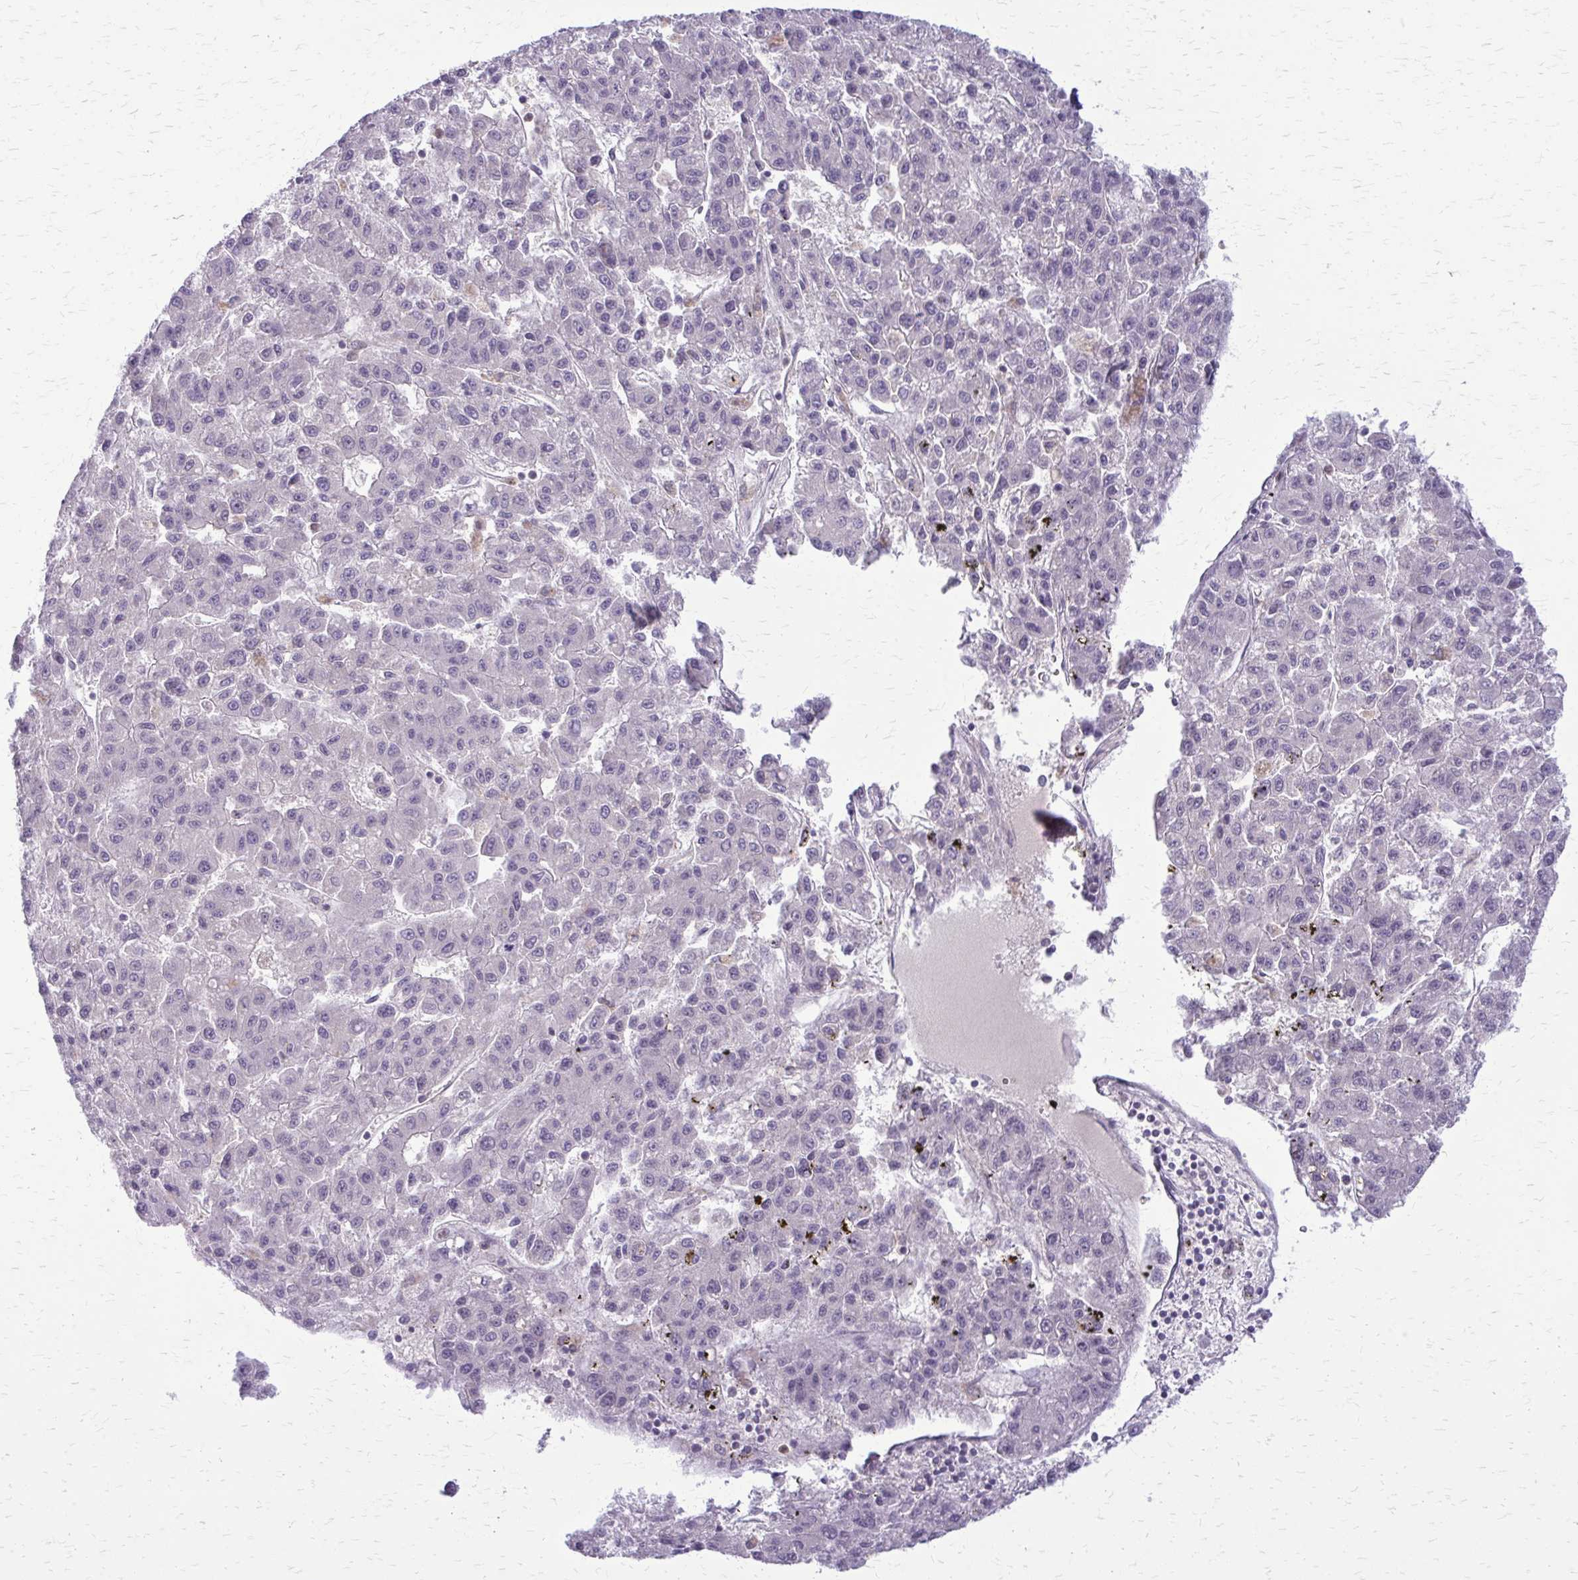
{"staining": {"intensity": "negative", "quantity": "none", "location": "none"}, "tissue": "liver cancer", "cell_type": "Tumor cells", "image_type": "cancer", "snomed": [{"axis": "morphology", "description": "Carcinoma, Hepatocellular, NOS"}, {"axis": "topography", "description": "Liver"}], "caption": "Micrograph shows no protein staining in tumor cells of liver hepatocellular carcinoma tissue.", "gene": "GLRX", "patient": {"sex": "male", "age": 70}}